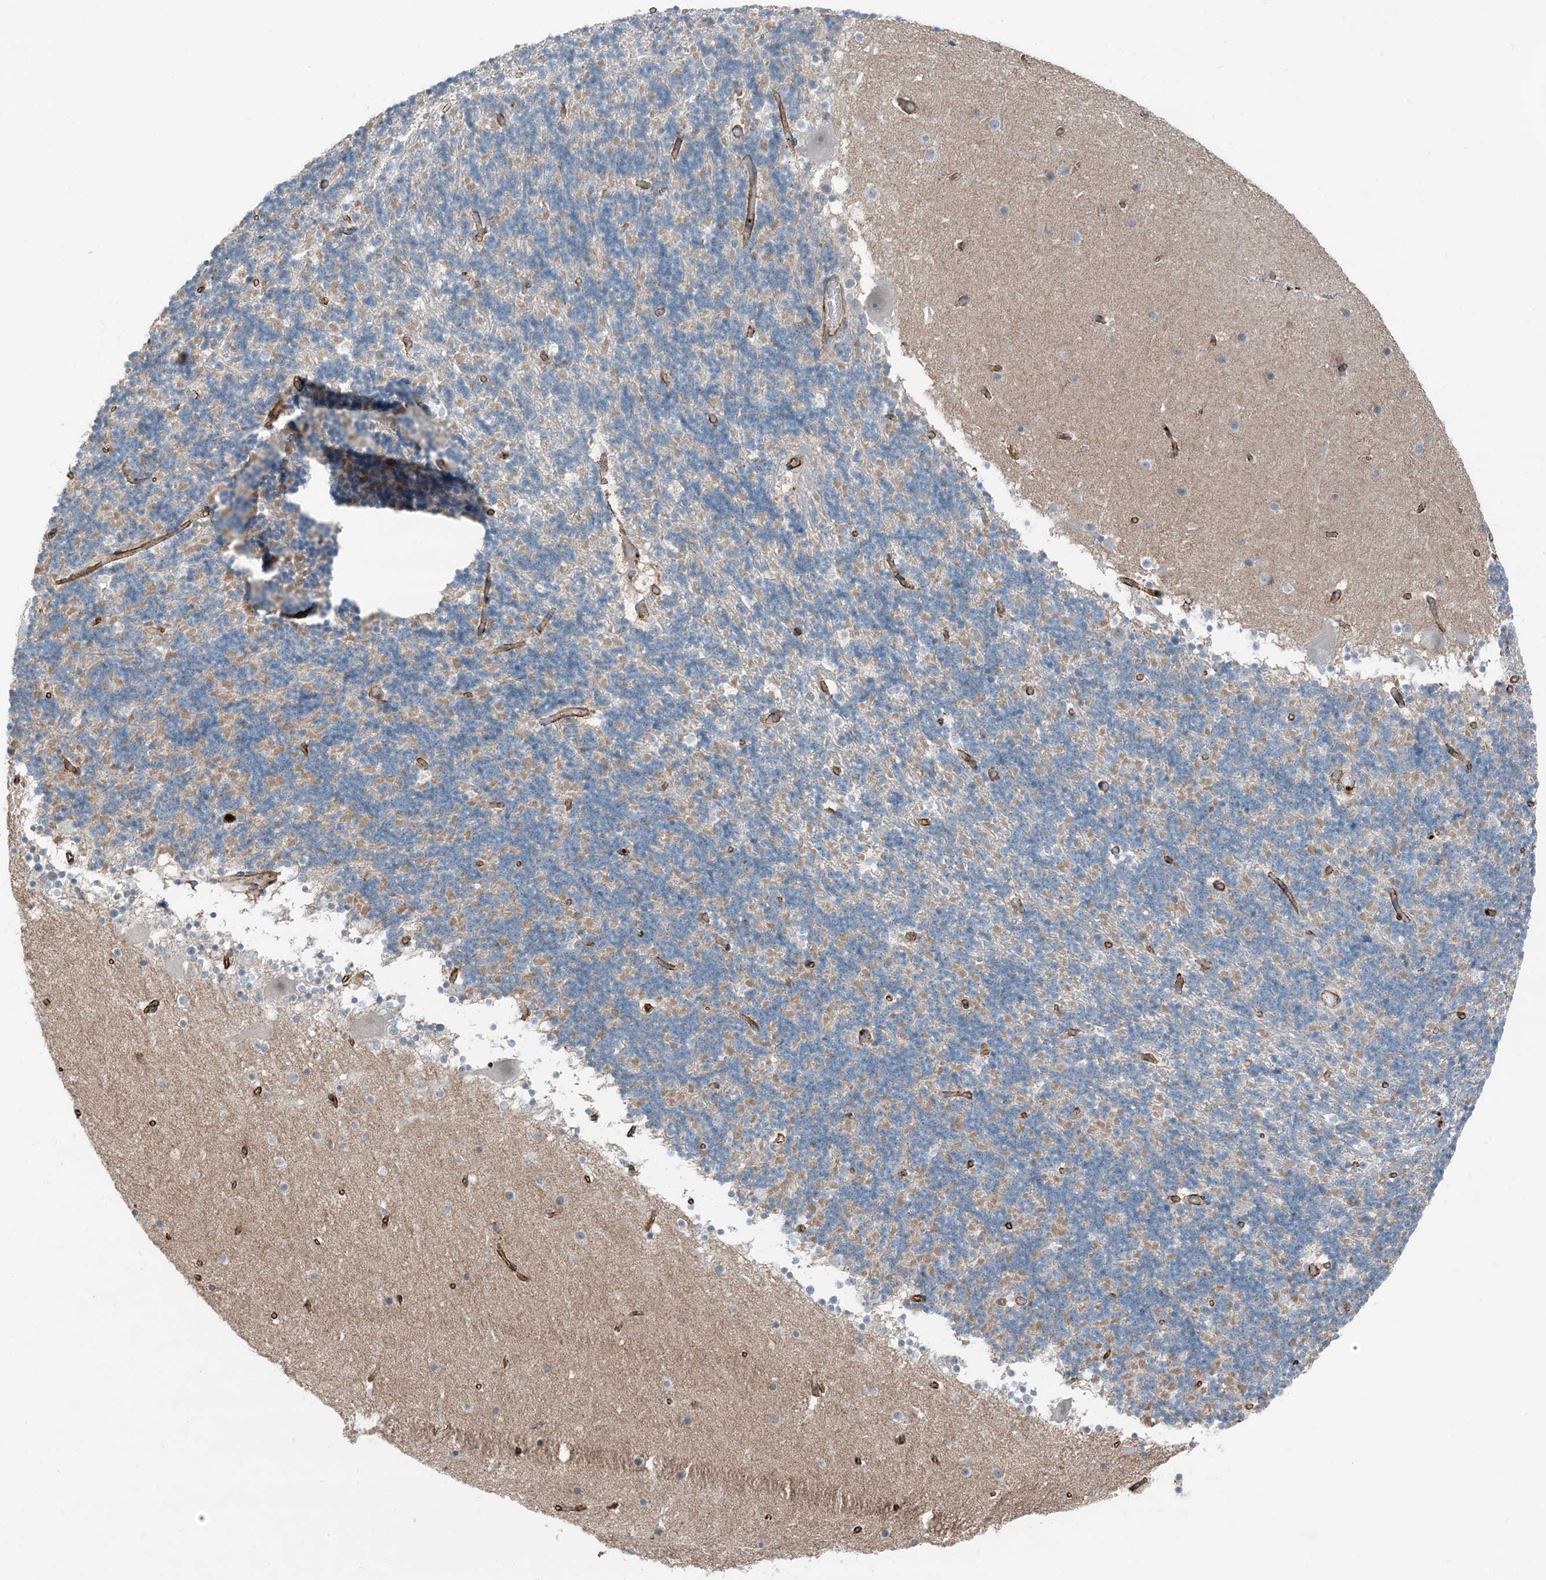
{"staining": {"intensity": "negative", "quantity": "none", "location": "none"}, "tissue": "cerebellum", "cell_type": "Cells in granular layer", "image_type": "normal", "snomed": [{"axis": "morphology", "description": "Normal tissue, NOS"}, {"axis": "topography", "description": "Cerebellum"}], "caption": "Photomicrograph shows no significant protein expression in cells in granular layer of normal cerebellum. (DAB (3,3'-diaminobenzidine) immunohistochemistry (IHC) with hematoxylin counter stain).", "gene": "APOBEC3C", "patient": {"sex": "male", "age": 57}}